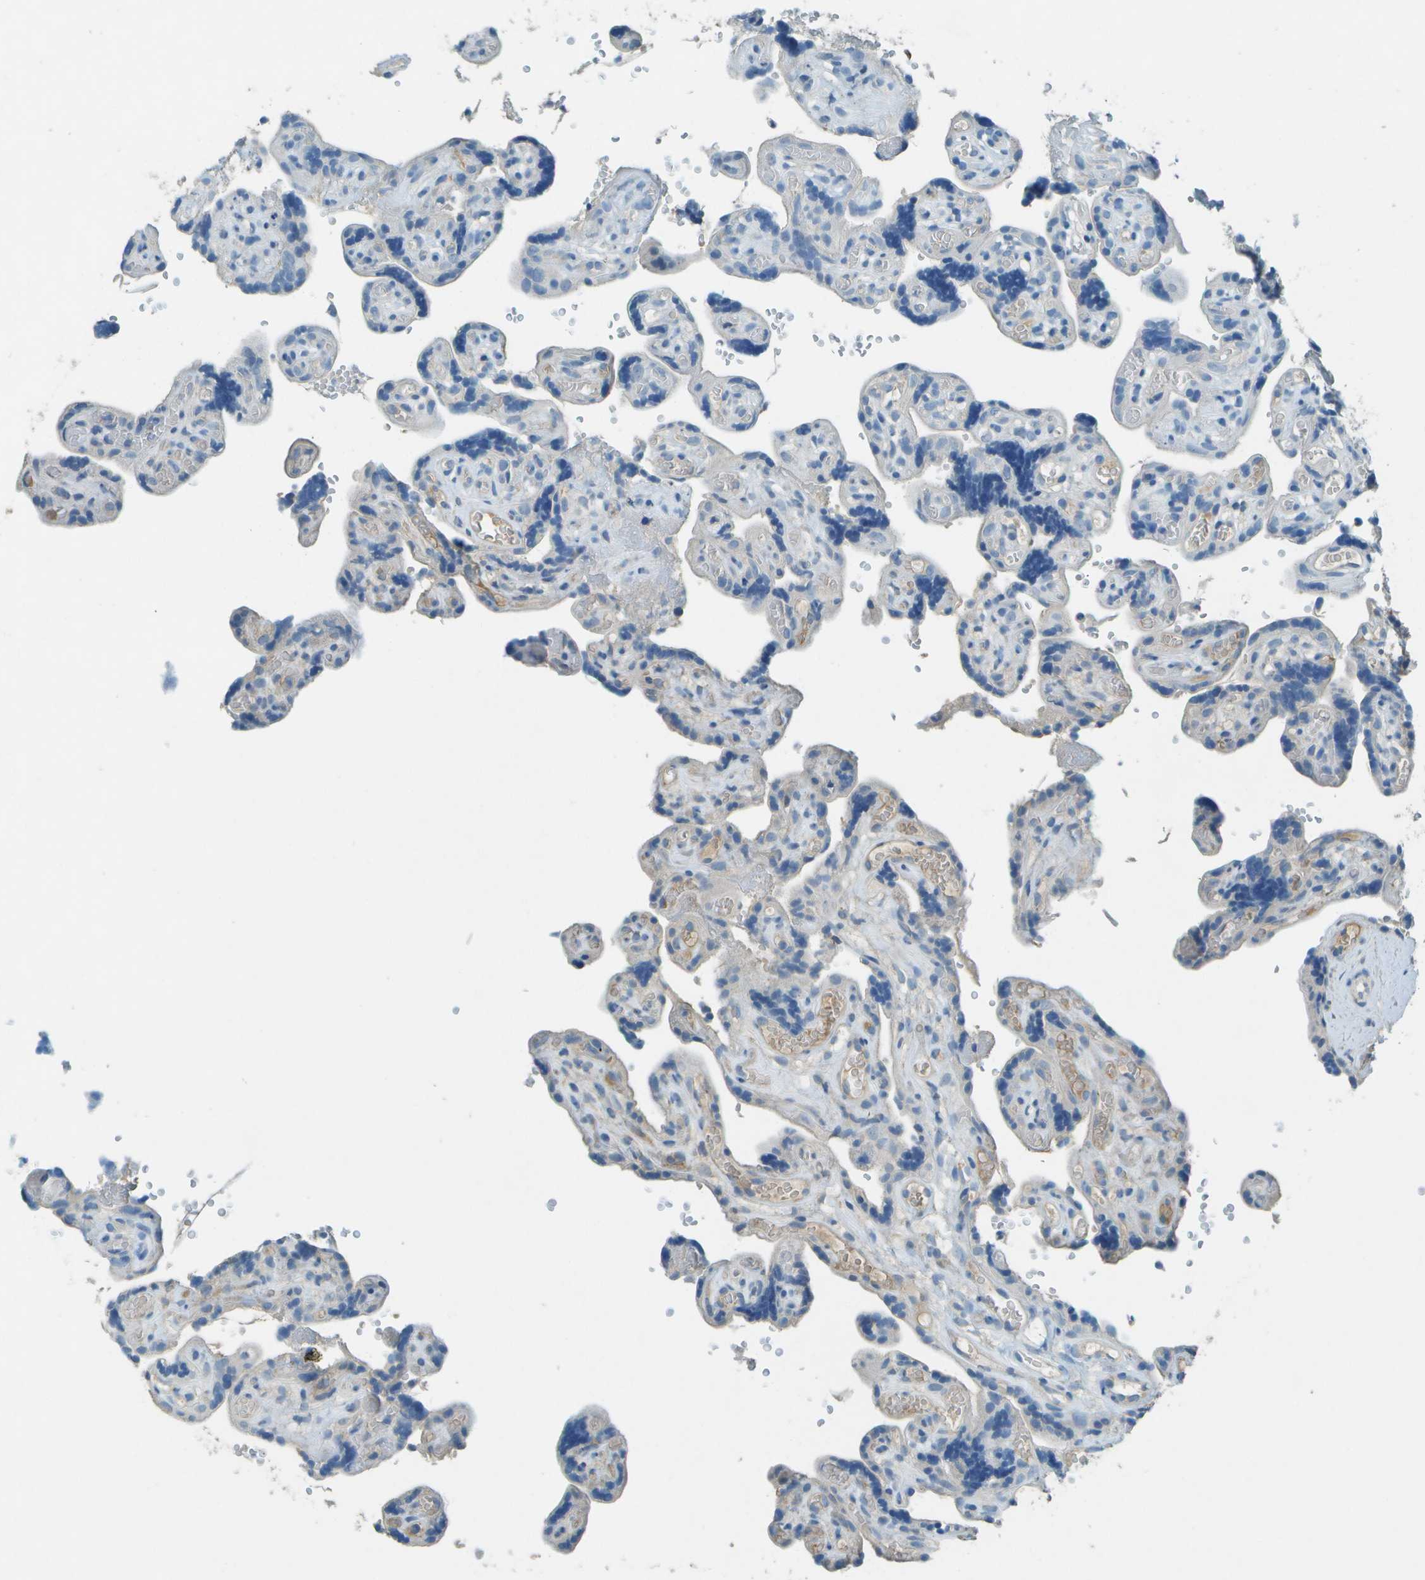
{"staining": {"intensity": "negative", "quantity": "none", "location": "none"}, "tissue": "placenta", "cell_type": "Decidual cells", "image_type": "normal", "snomed": [{"axis": "morphology", "description": "Normal tissue, NOS"}, {"axis": "topography", "description": "Placenta"}], "caption": "A high-resolution micrograph shows immunohistochemistry staining of normal placenta, which reveals no significant positivity in decidual cells.", "gene": "LGI2", "patient": {"sex": "female", "age": 30}}